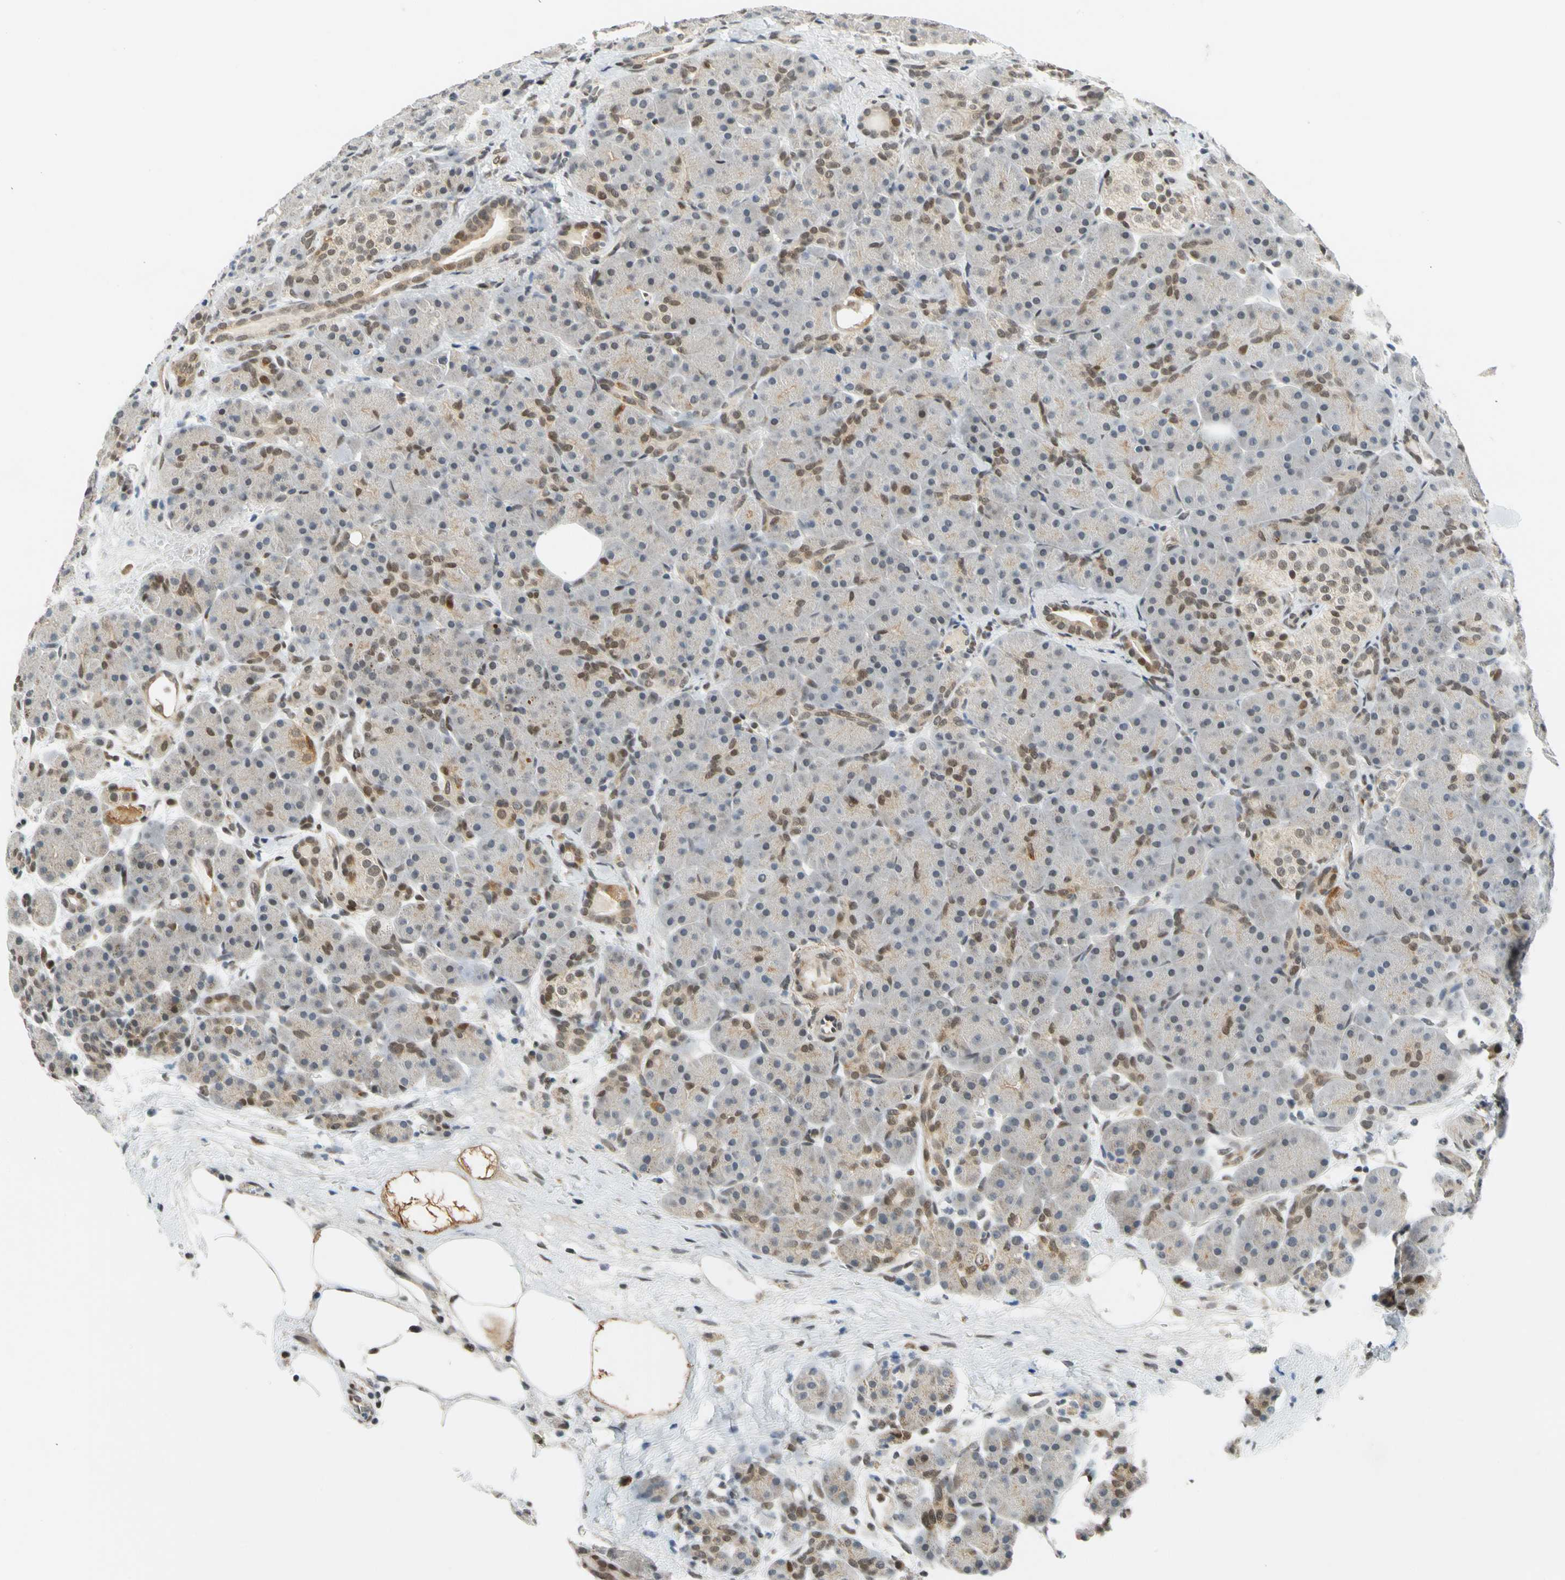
{"staining": {"intensity": "moderate", "quantity": "25%-75%", "location": "cytoplasmic/membranous"}, "tissue": "pancreas", "cell_type": "Exocrine glandular cells", "image_type": "normal", "snomed": [{"axis": "morphology", "description": "Normal tissue, NOS"}, {"axis": "topography", "description": "Pancreas"}], "caption": "Brown immunohistochemical staining in unremarkable pancreas displays moderate cytoplasmic/membranous positivity in approximately 25%-75% of exocrine glandular cells.", "gene": "POGZ", "patient": {"sex": "male", "age": 66}}